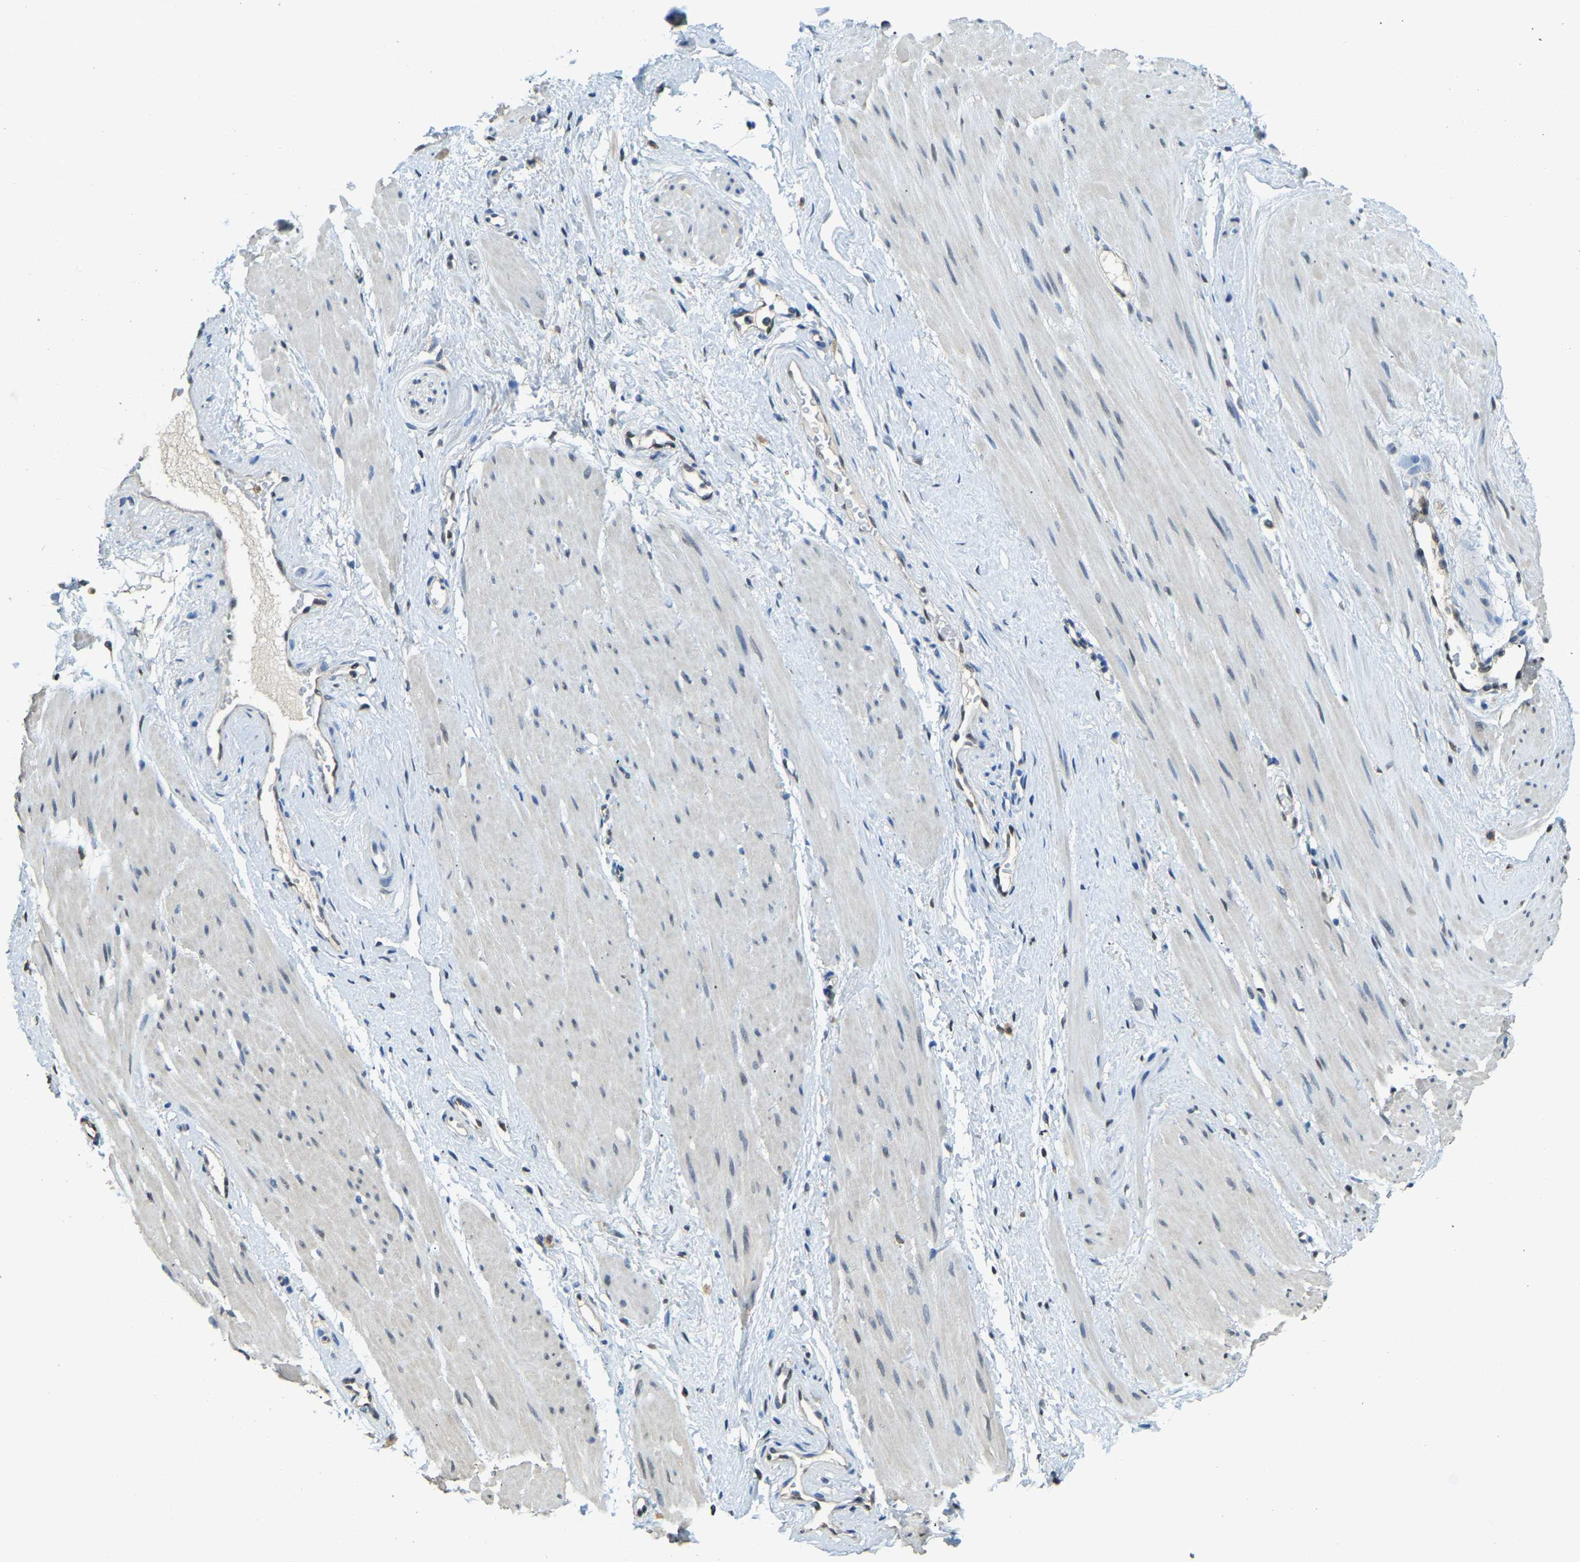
{"staining": {"intensity": "negative", "quantity": "none", "location": "none"}, "tissue": "adipose tissue", "cell_type": "Adipocytes", "image_type": "normal", "snomed": [{"axis": "morphology", "description": "Normal tissue, NOS"}, {"axis": "topography", "description": "Soft tissue"}, {"axis": "topography", "description": "Vascular tissue"}], "caption": "Normal adipose tissue was stained to show a protein in brown. There is no significant expression in adipocytes. (DAB (3,3'-diaminobenzidine) immunohistochemistry with hematoxylin counter stain).", "gene": "NANS", "patient": {"sex": "female", "age": 35}}